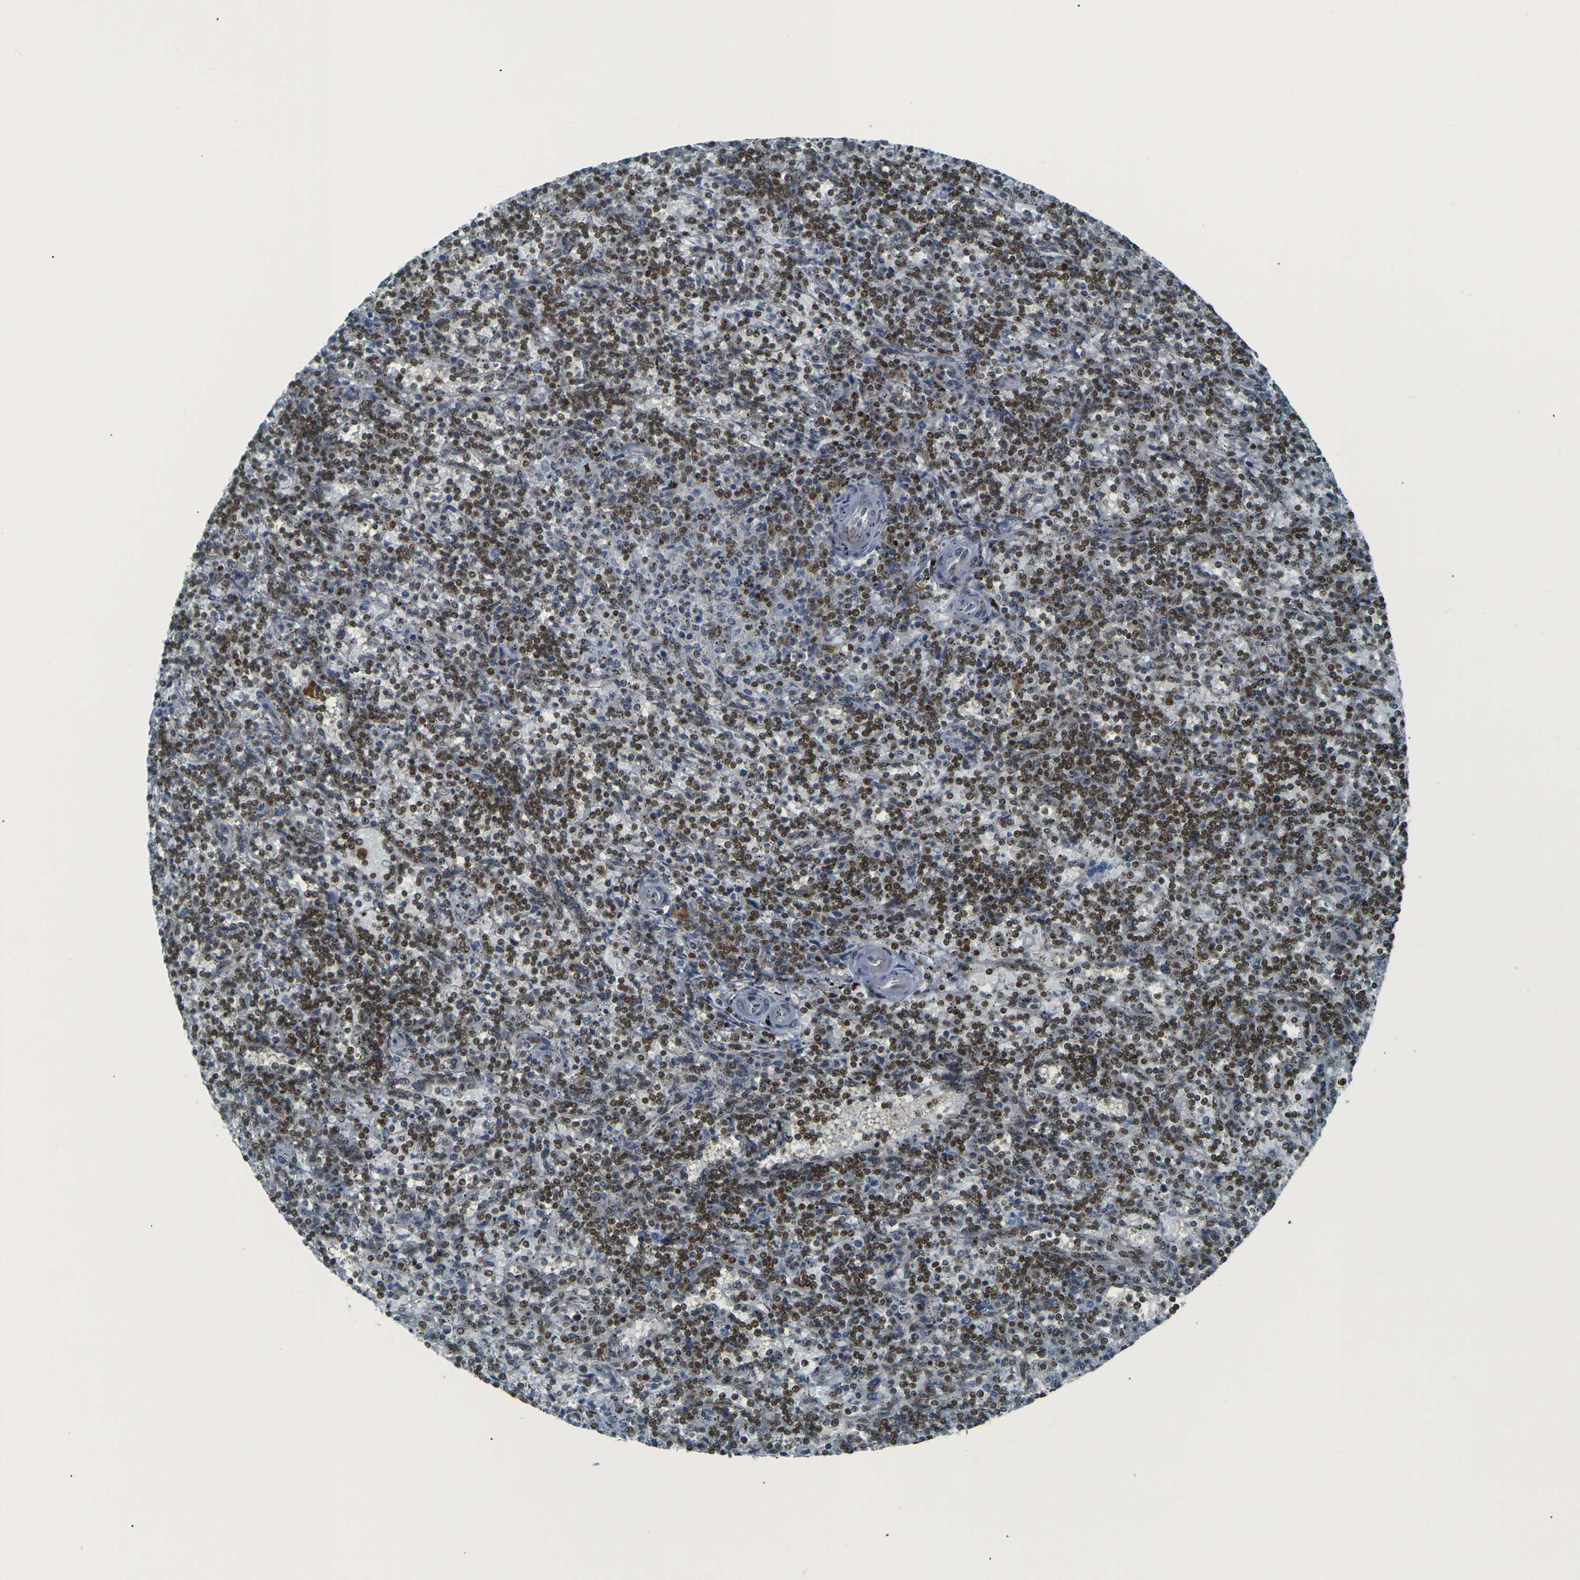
{"staining": {"intensity": "moderate", "quantity": ">75%", "location": "nuclear"}, "tissue": "lymphoma", "cell_type": "Tumor cells", "image_type": "cancer", "snomed": [{"axis": "morphology", "description": "Malignant lymphoma, non-Hodgkin's type, Low grade"}, {"axis": "topography", "description": "Spleen"}], "caption": "A brown stain labels moderate nuclear expression of a protein in human malignant lymphoma, non-Hodgkin's type (low-grade) tumor cells.", "gene": "NHEJ1", "patient": {"sex": "male", "age": 73}}